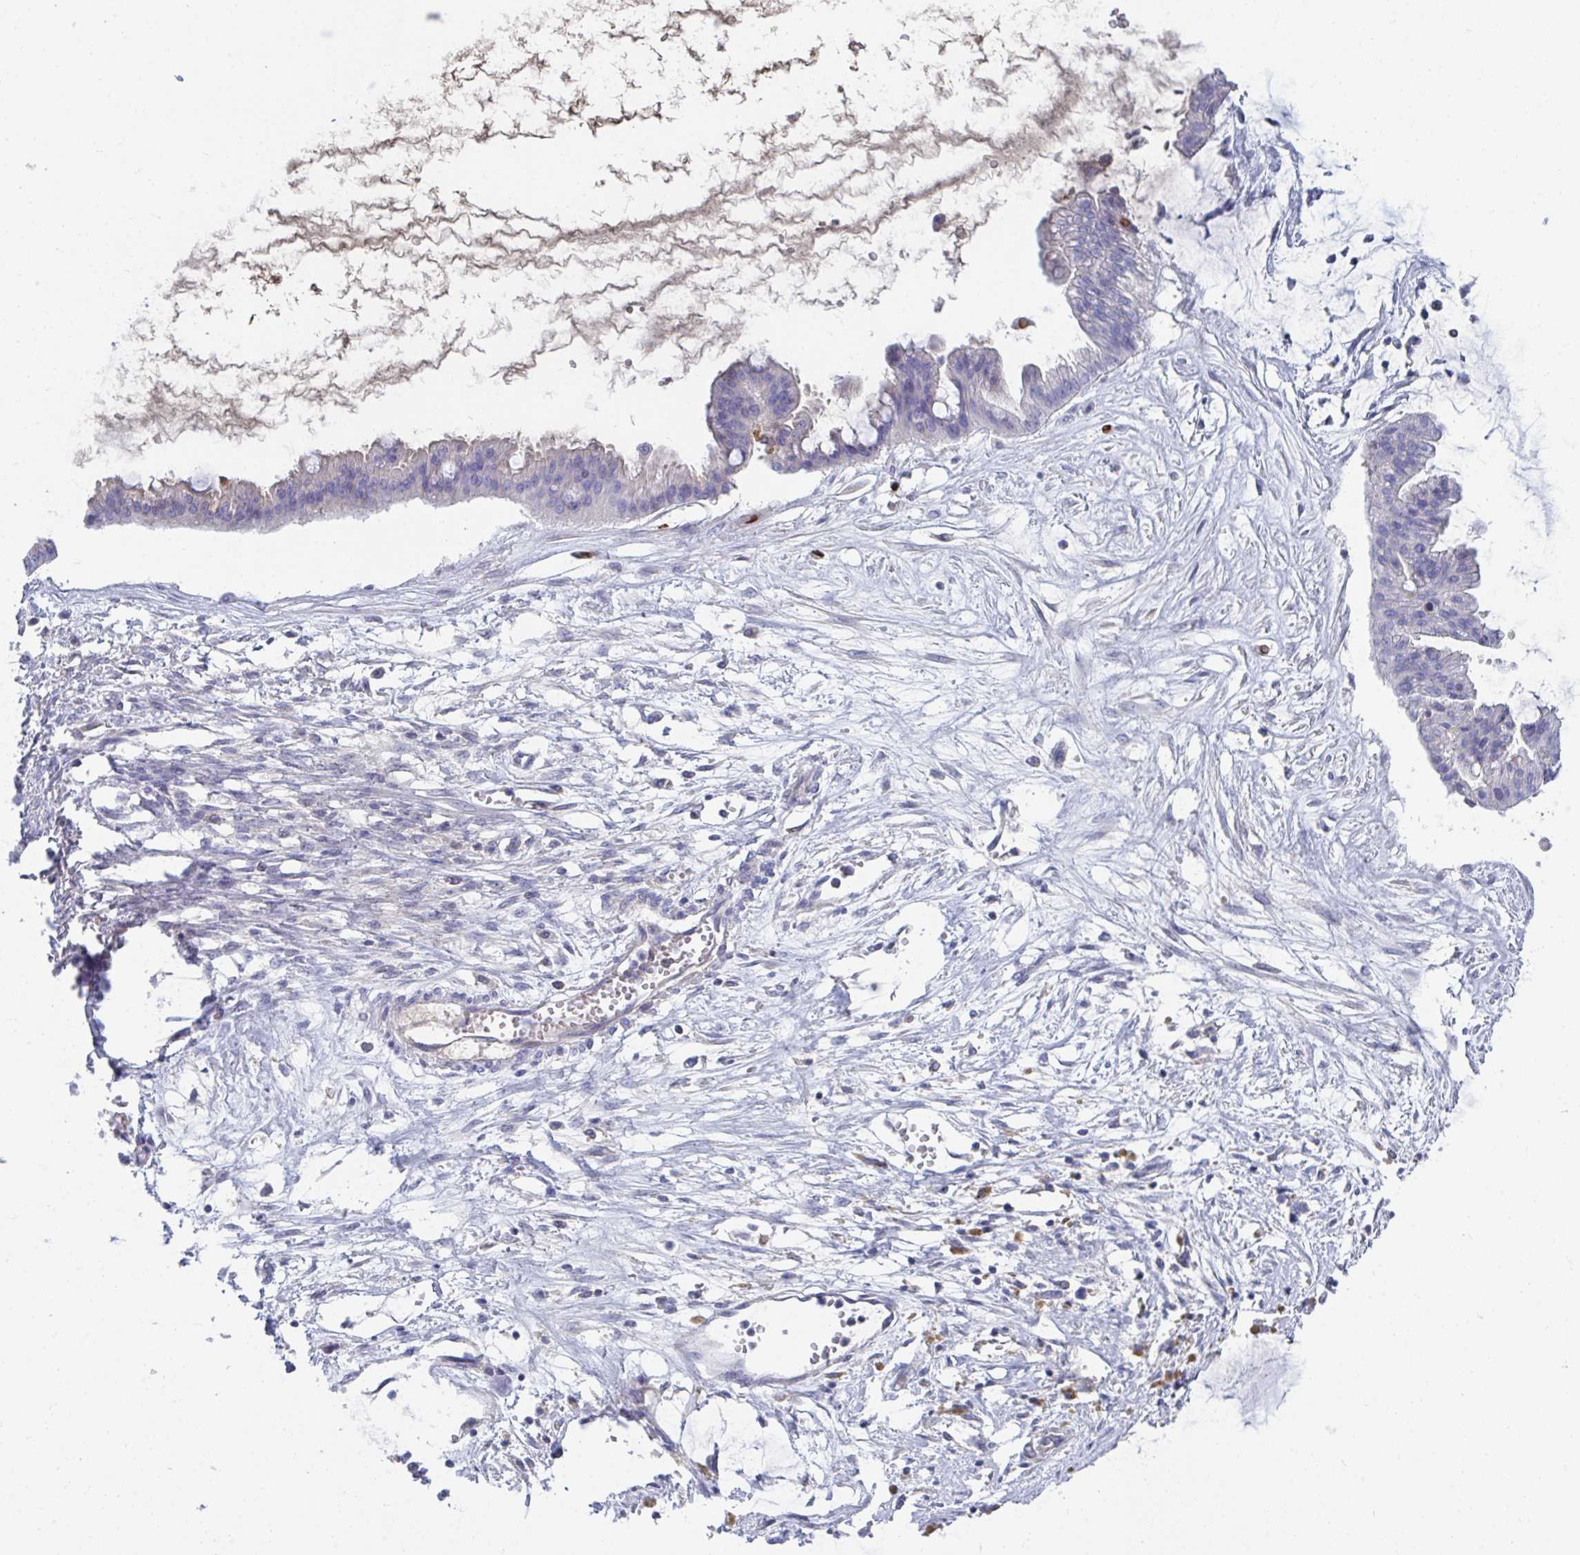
{"staining": {"intensity": "negative", "quantity": "none", "location": "none"}, "tissue": "ovarian cancer", "cell_type": "Tumor cells", "image_type": "cancer", "snomed": [{"axis": "morphology", "description": "Cystadenocarcinoma, mucinous, NOS"}, {"axis": "topography", "description": "Ovary"}], "caption": "Immunohistochemistry of human ovarian mucinous cystadenocarcinoma reveals no staining in tumor cells. (DAB (3,3'-diaminobenzidine) immunohistochemistry (IHC) visualized using brightfield microscopy, high magnification).", "gene": "TNFAIP6", "patient": {"sex": "female", "age": 73}}